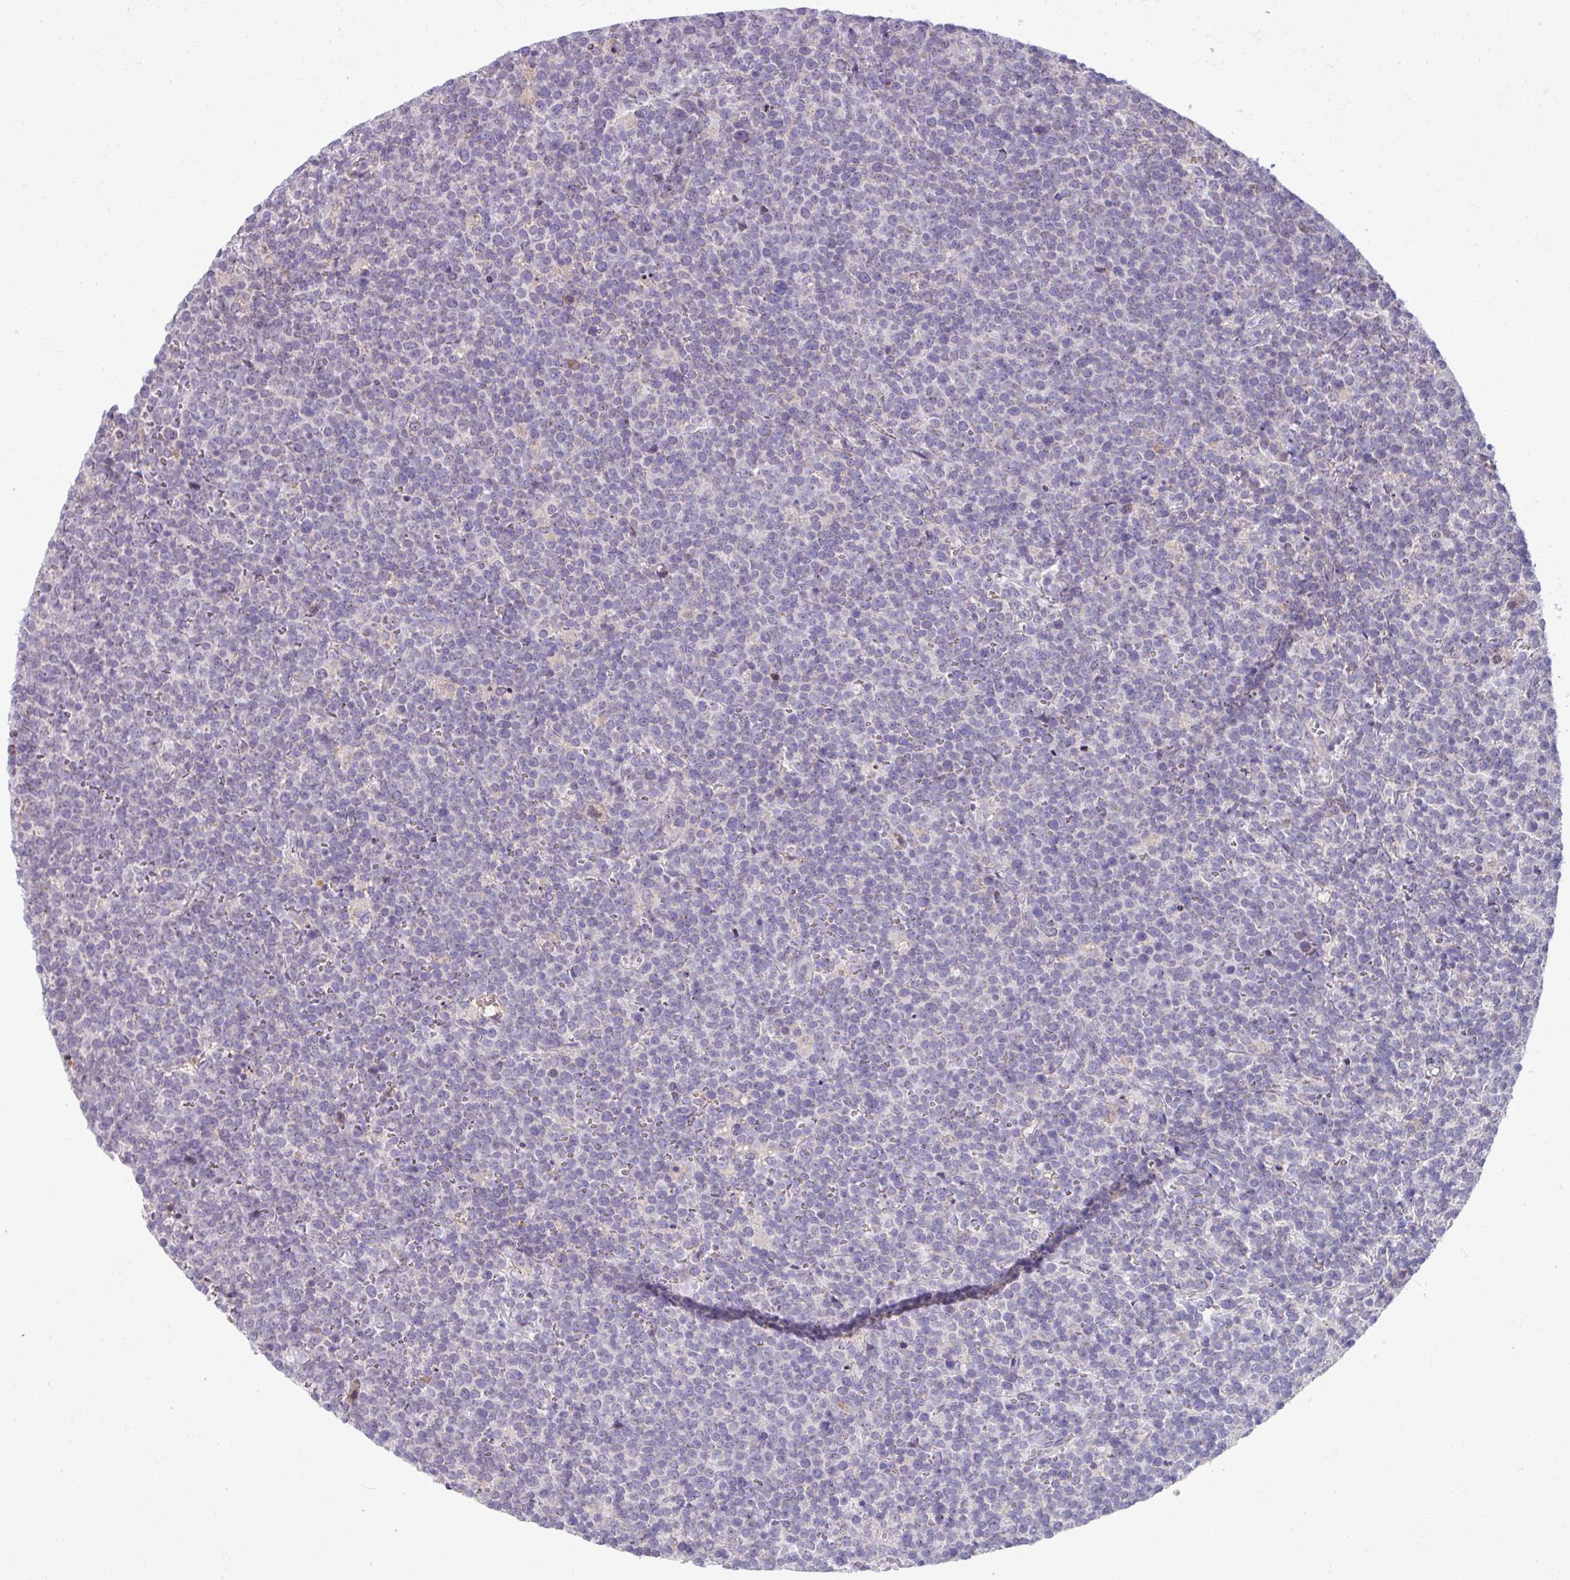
{"staining": {"intensity": "negative", "quantity": "none", "location": "none"}, "tissue": "lymphoma", "cell_type": "Tumor cells", "image_type": "cancer", "snomed": [{"axis": "morphology", "description": "Malignant lymphoma, non-Hodgkin's type, High grade"}, {"axis": "topography", "description": "Lymph node"}], "caption": "High magnification brightfield microscopy of high-grade malignant lymphoma, non-Hodgkin's type stained with DAB (brown) and counterstained with hematoxylin (blue): tumor cells show no significant staining.", "gene": "IRGC", "patient": {"sex": "male", "age": 61}}